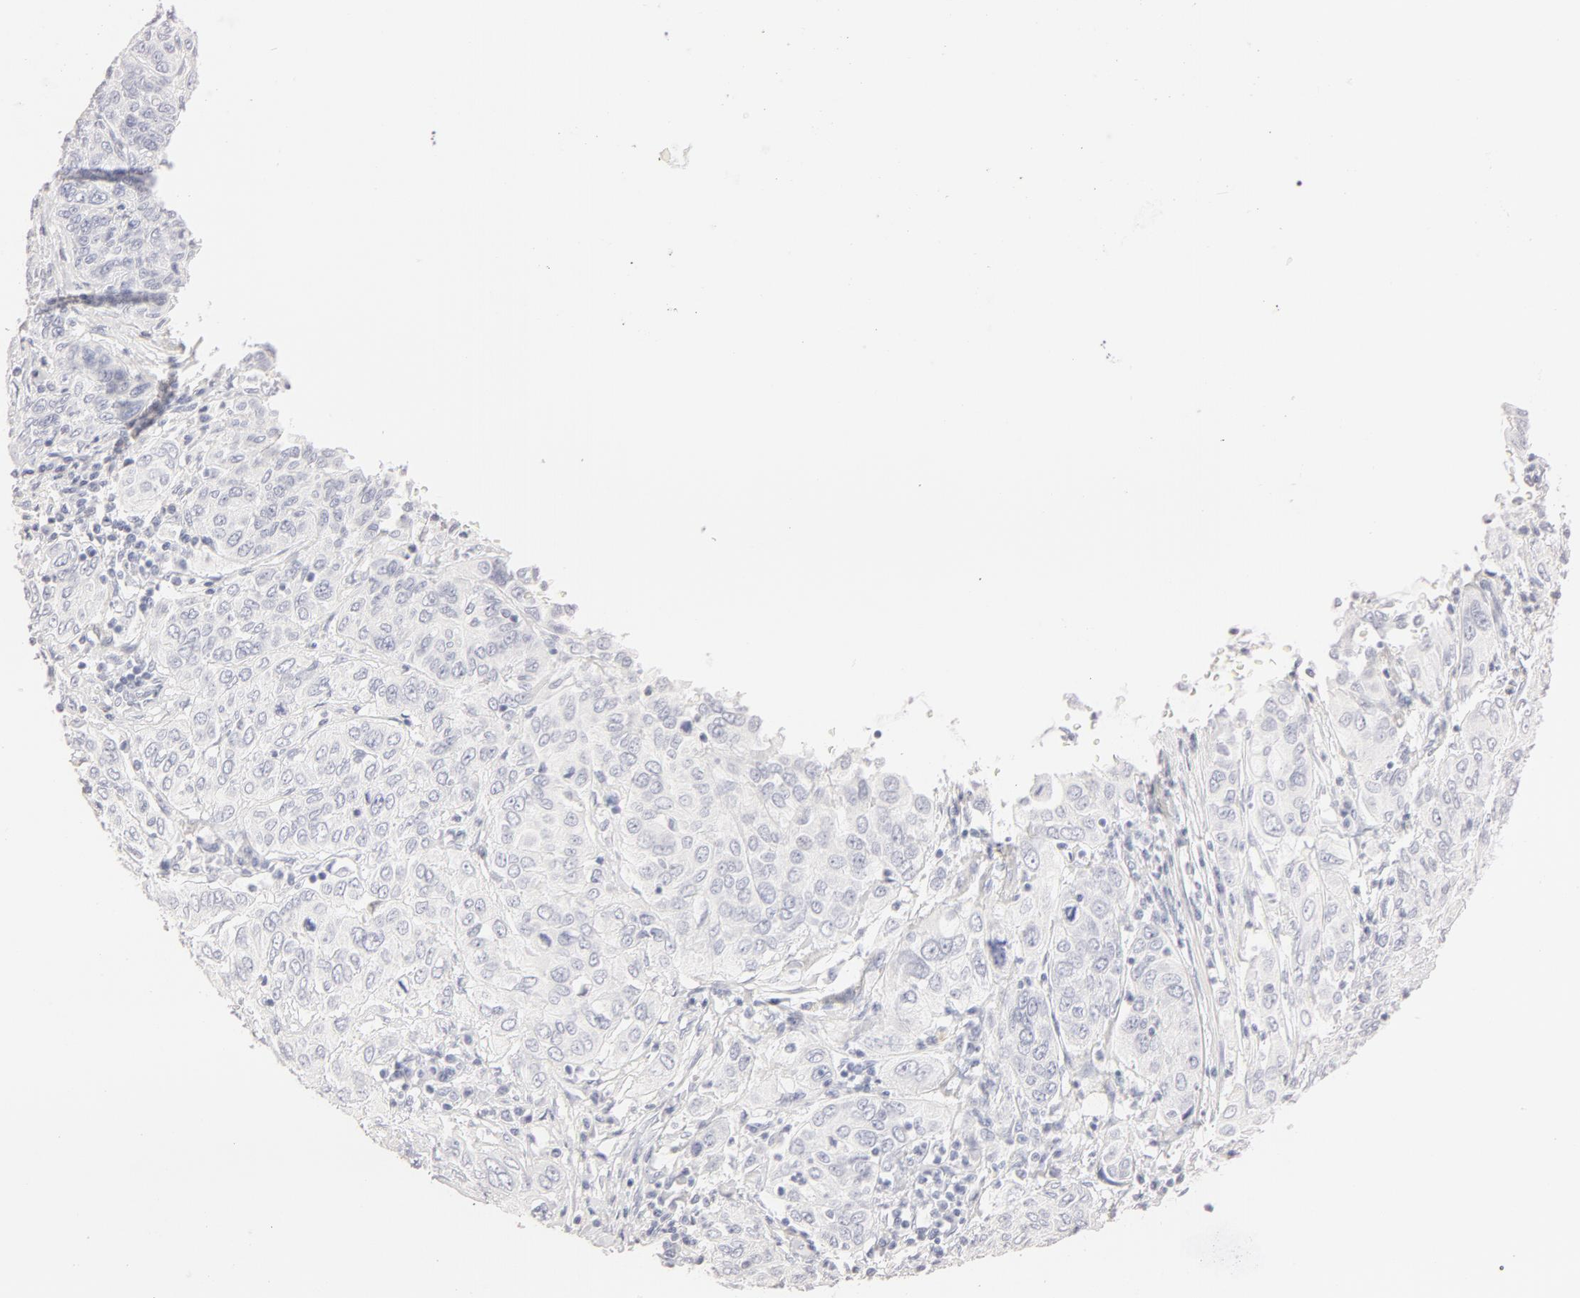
{"staining": {"intensity": "negative", "quantity": "none", "location": "none"}, "tissue": "cervical cancer", "cell_type": "Tumor cells", "image_type": "cancer", "snomed": [{"axis": "morphology", "description": "Squamous cell carcinoma, NOS"}, {"axis": "topography", "description": "Cervix"}], "caption": "DAB (3,3'-diaminobenzidine) immunohistochemical staining of human cervical cancer (squamous cell carcinoma) displays no significant positivity in tumor cells. Nuclei are stained in blue.", "gene": "LGALS7B", "patient": {"sex": "female", "age": 38}}